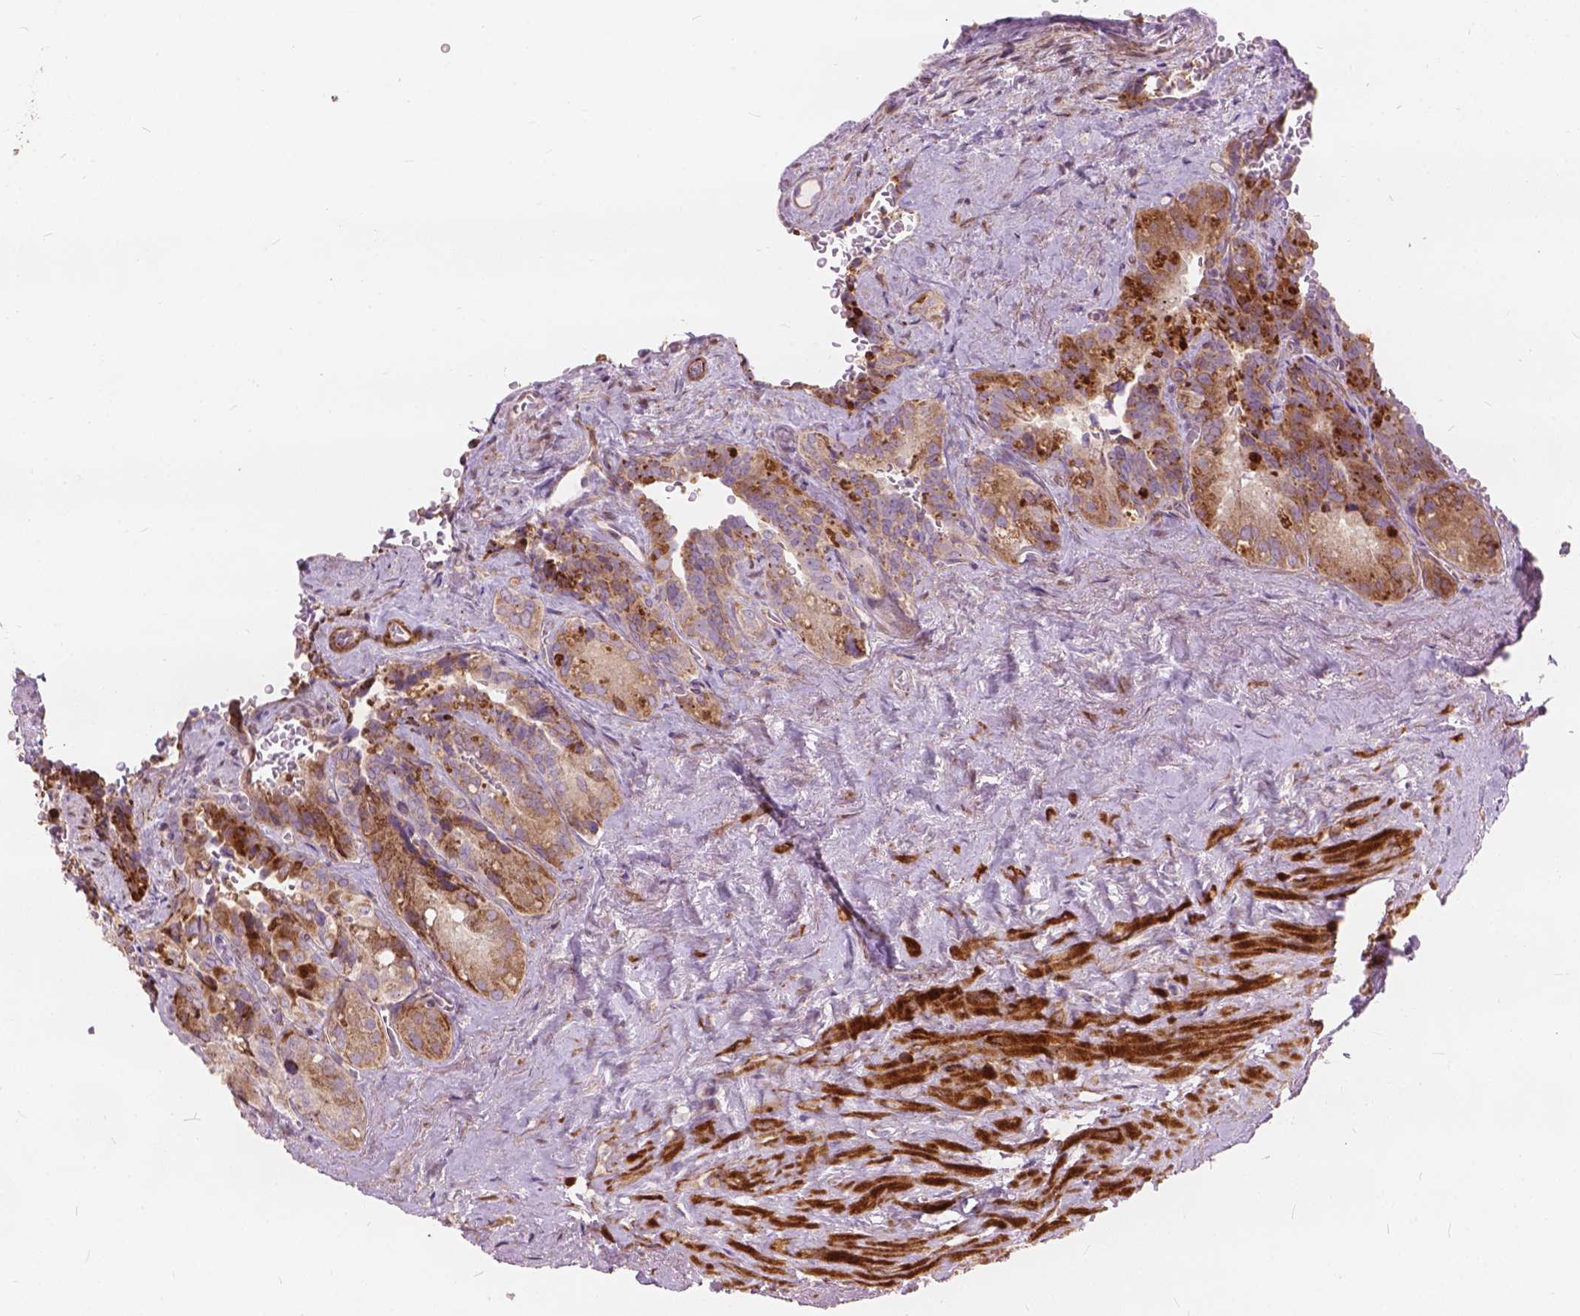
{"staining": {"intensity": "weak", "quantity": ">75%", "location": "cytoplasmic/membranous"}, "tissue": "seminal vesicle", "cell_type": "Glandular cells", "image_type": "normal", "snomed": [{"axis": "morphology", "description": "Normal tissue, NOS"}, {"axis": "topography", "description": "Seminal veicle"}], "caption": "IHC photomicrograph of unremarkable human seminal vesicle stained for a protein (brown), which demonstrates low levels of weak cytoplasmic/membranous expression in about >75% of glandular cells.", "gene": "MORN1", "patient": {"sex": "male", "age": 69}}